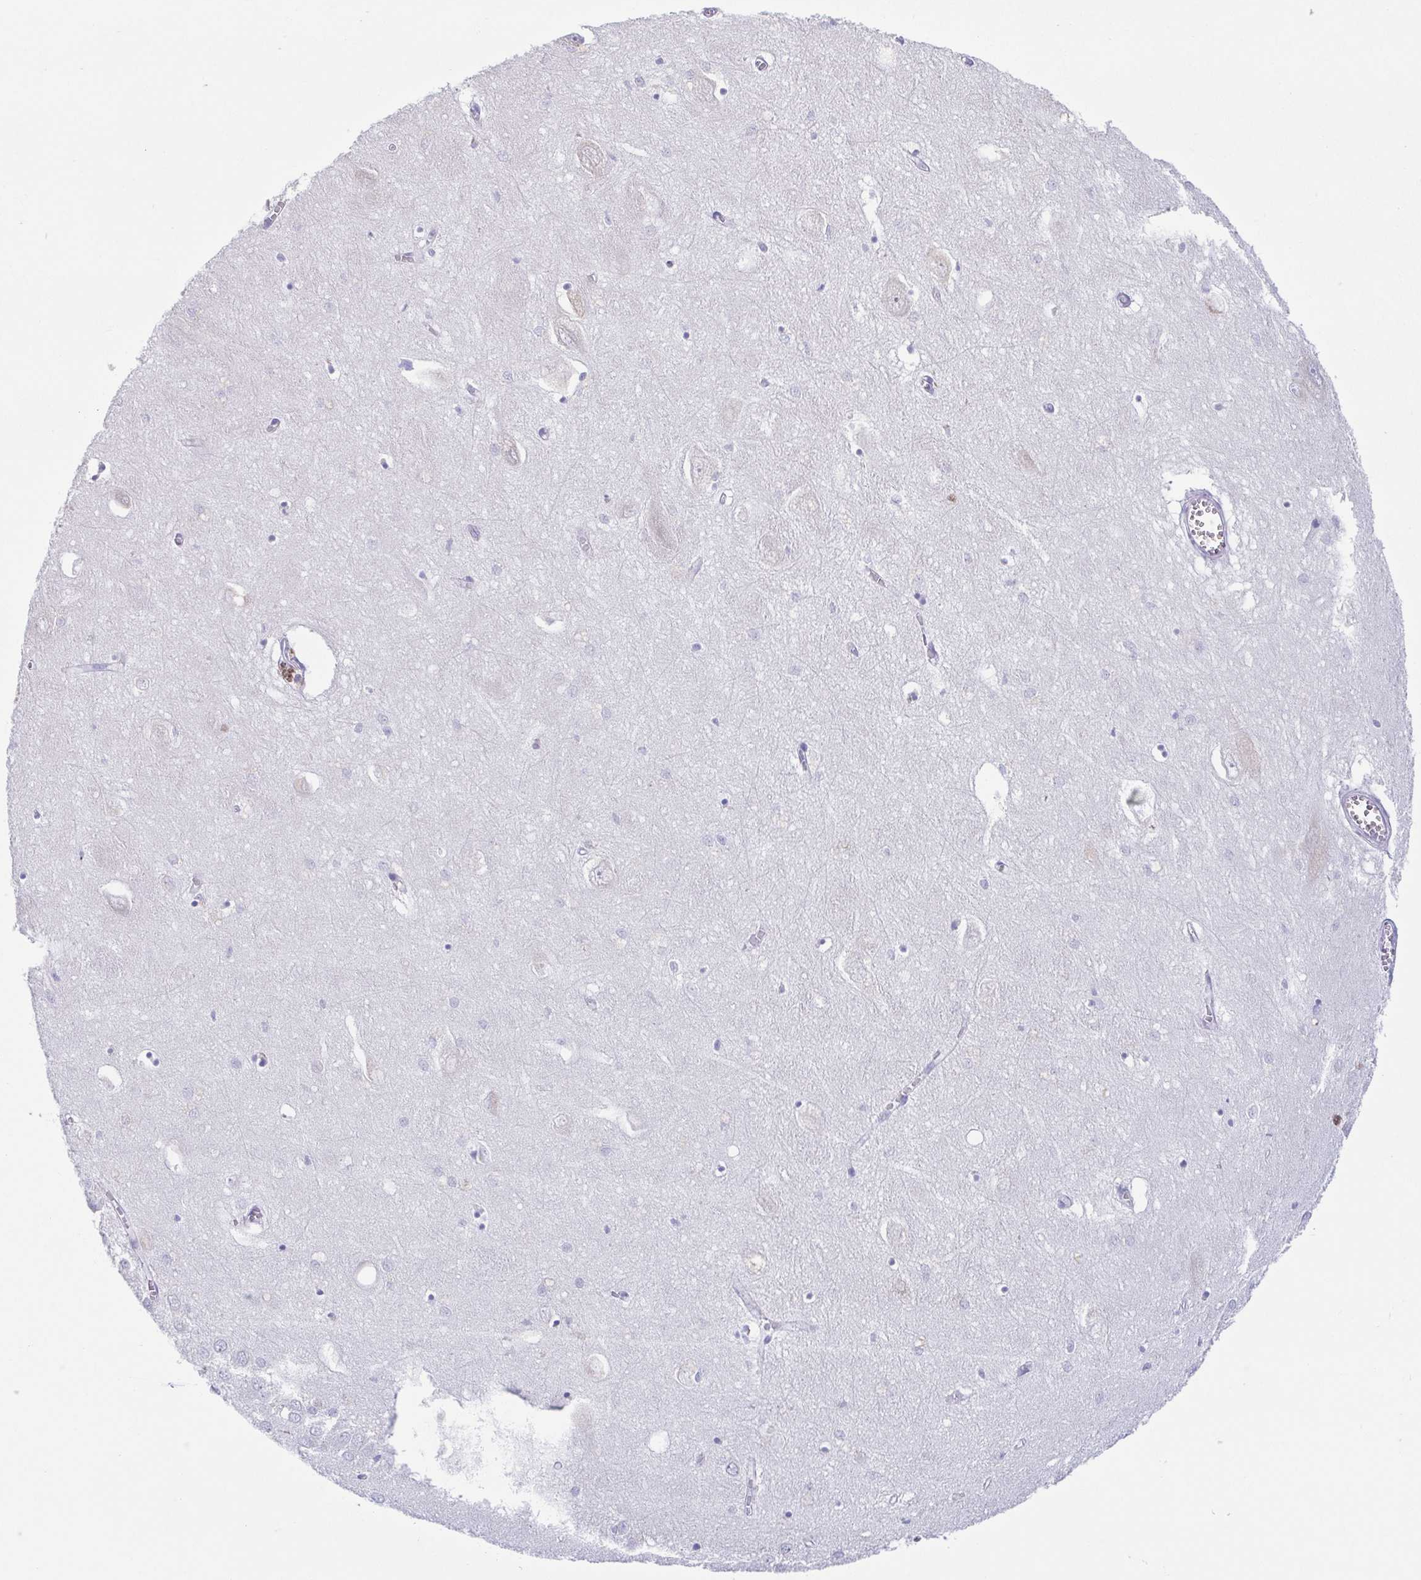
{"staining": {"intensity": "negative", "quantity": "none", "location": "none"}, "tissue": "hippocampus", "cell_type": "Glial cells", "image_type": "normal", "snomed": [{"axis": "morphology", "description": "Normal tissue, NOS"}, {"axis": "topography", "description": "Hippocampus"}], "caption": "The micrograph demonstrates no significant expression in glial cells of hippocampus. (DAB (3,3'-diaminobenzidine) IHC with hematoxylin counter stain).", "gene": "TREH", "patient": {"sex": "female", "age": 64}}